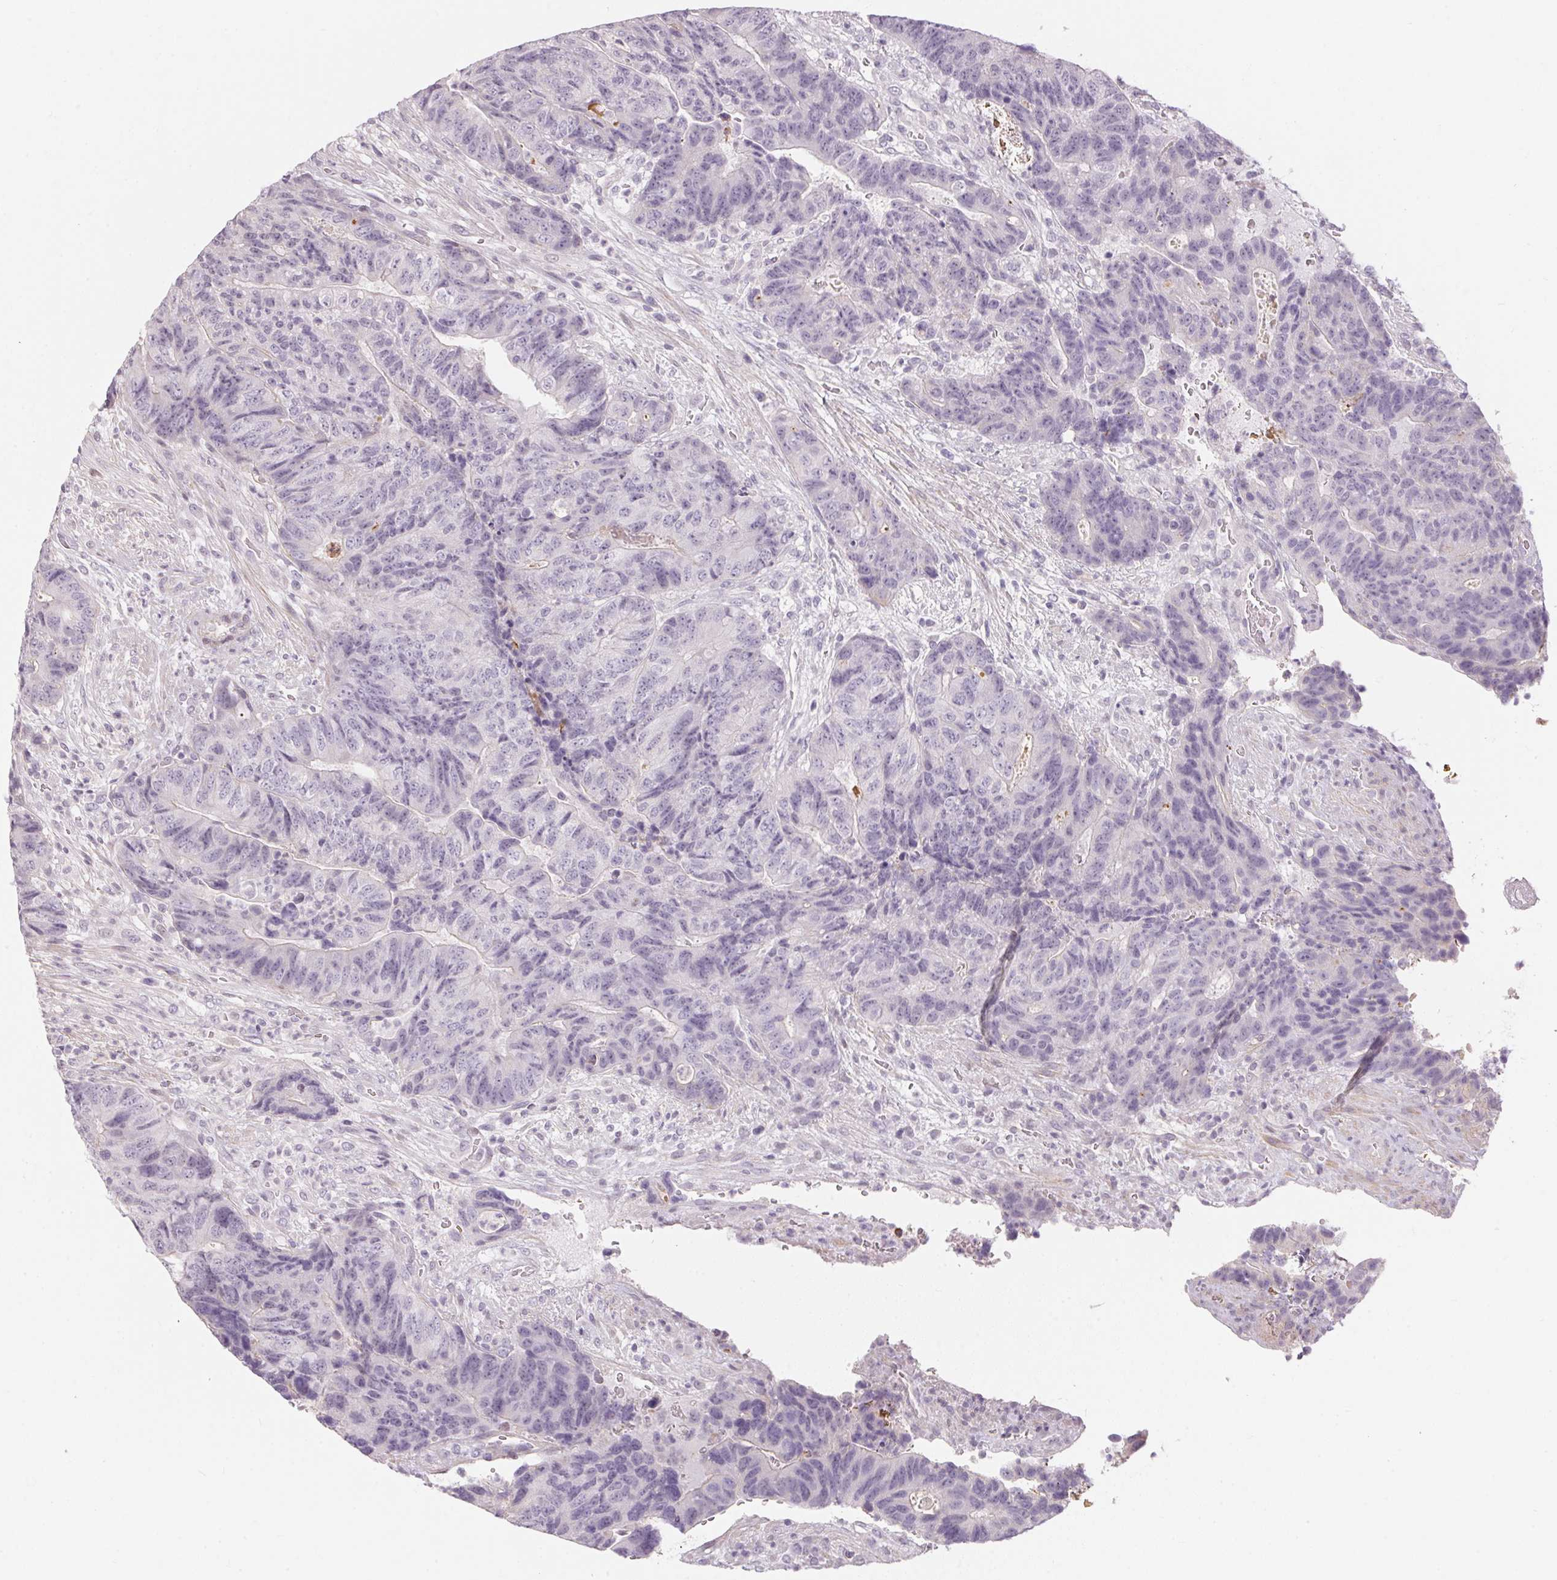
{"staining": {"intensity": "negative", "quantity": "none", "location": "none"}, "tissue": "colorectal cancer", "cell_type": "Tumor cells", "image_type": "cancer", "snomed": [{"axis": "morphology", "description": "Normal tissue, NOS"}, {"axis": "morphology", "description": "Adenocarcinoma, NOS"}, {"axis": "topography", "description": "Colon"}], "caption": "DAB (3,3'-diaminobenzidine) immunohistochemical staining of human colorectal cancer (adenocarcinoma) shows no significant expression in tumor cells. (DAB IHC visualized using brightfield microscopy, high magnification).", "gene": "GDAP1L1", "patient": {"sex": "female", "age": 48}}